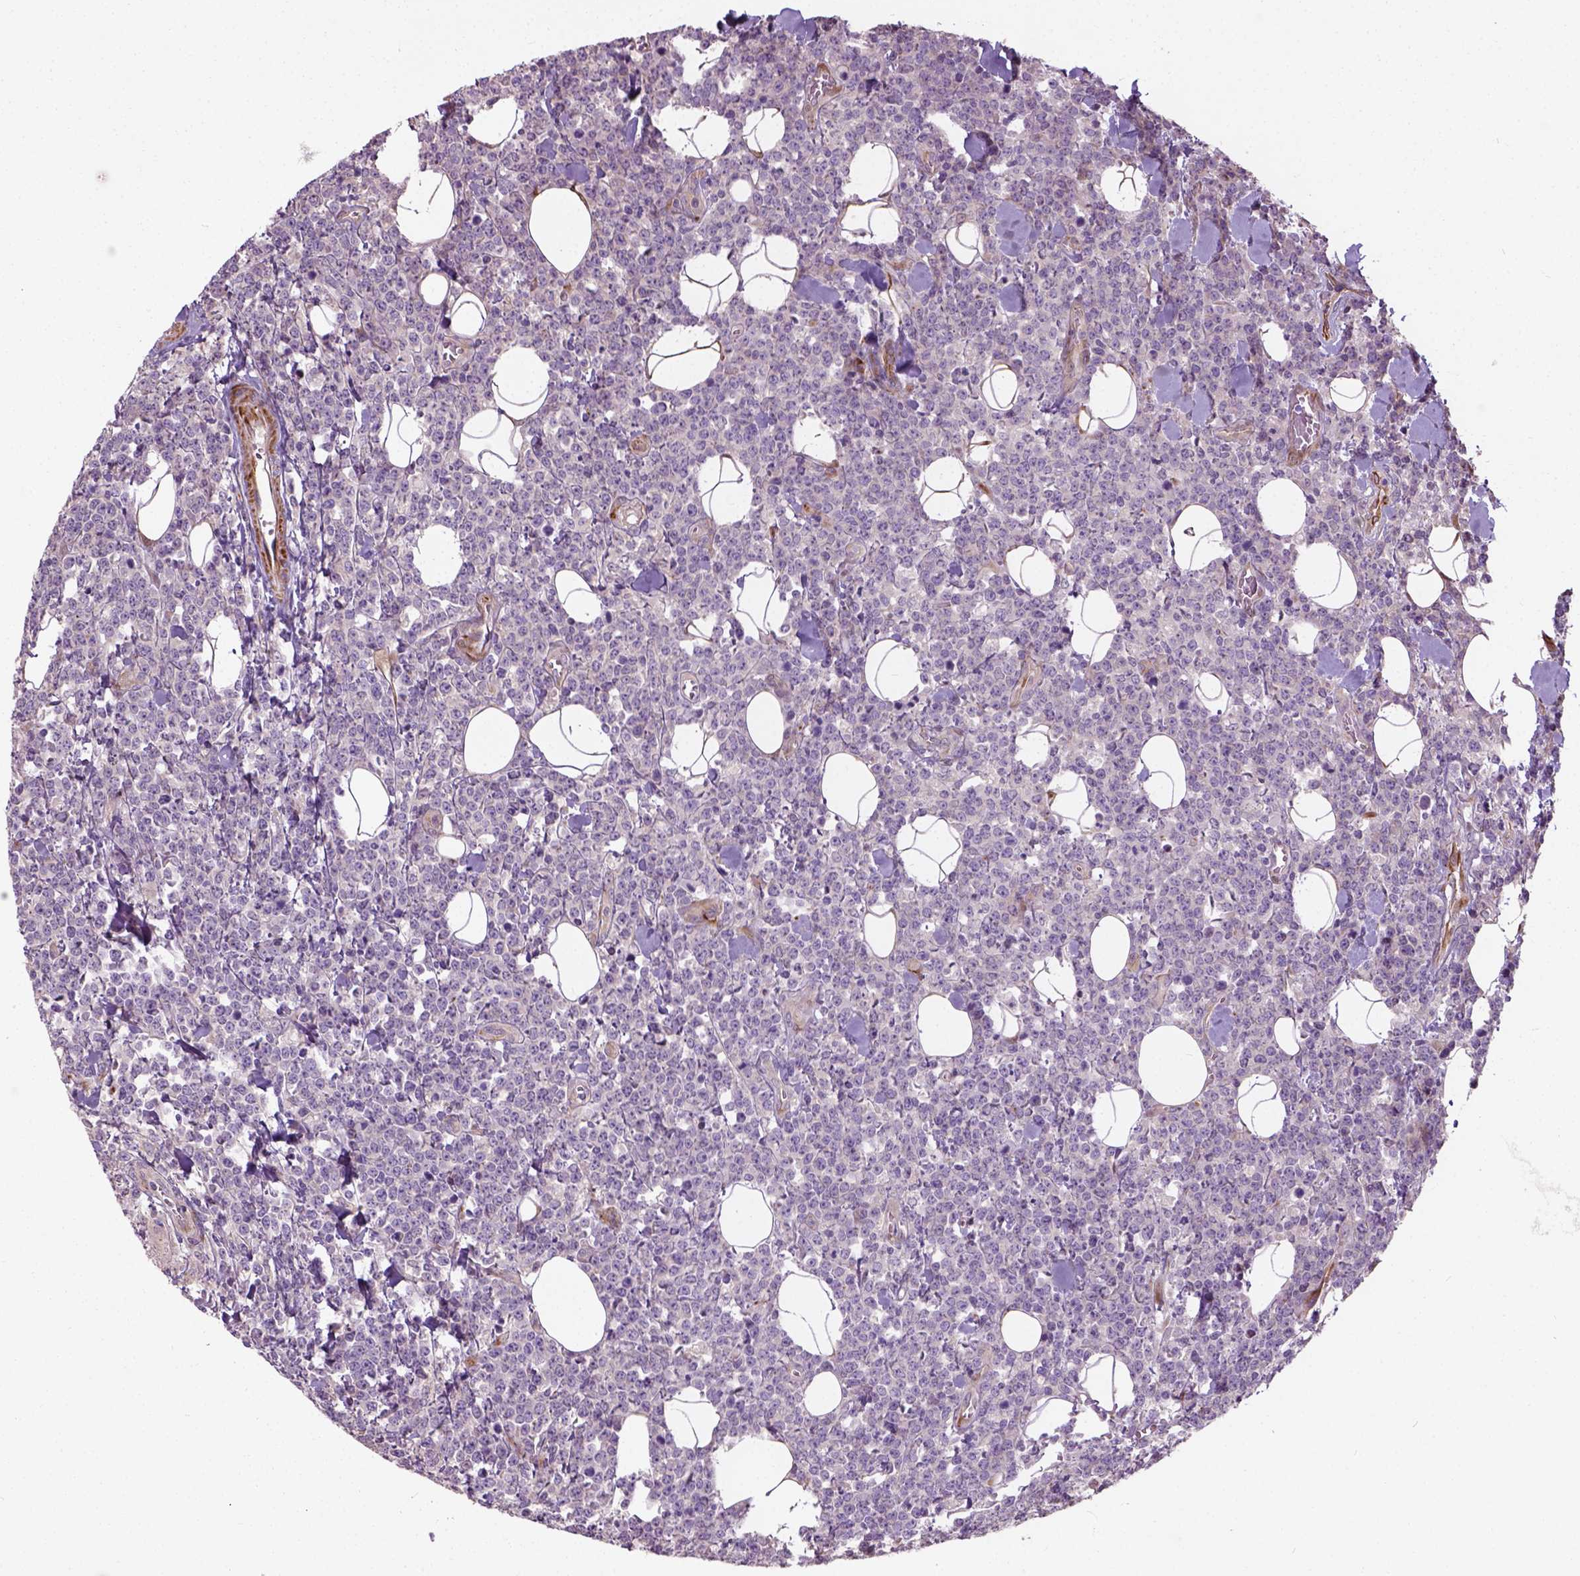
{"staining": {"intensity": "negative", "quantity": "none", "location": "none"}, "tissue": "lymphoma", "cell_type": "Tumor cells", "image_type": "cancer", "snomed": [{"axis": "morphology", "description": "Malignant lymphoma, non-Hodgkin's type, High grade"}, {"axis": "topography", "description": "Small intestine"}], "caption": "The image exhibits no staining of tumor cells in high-grade malignant lymphoma, non-Hodgkin's type.", "gene": "PKP3", "patient": {"sex": "female", "age": 56}}